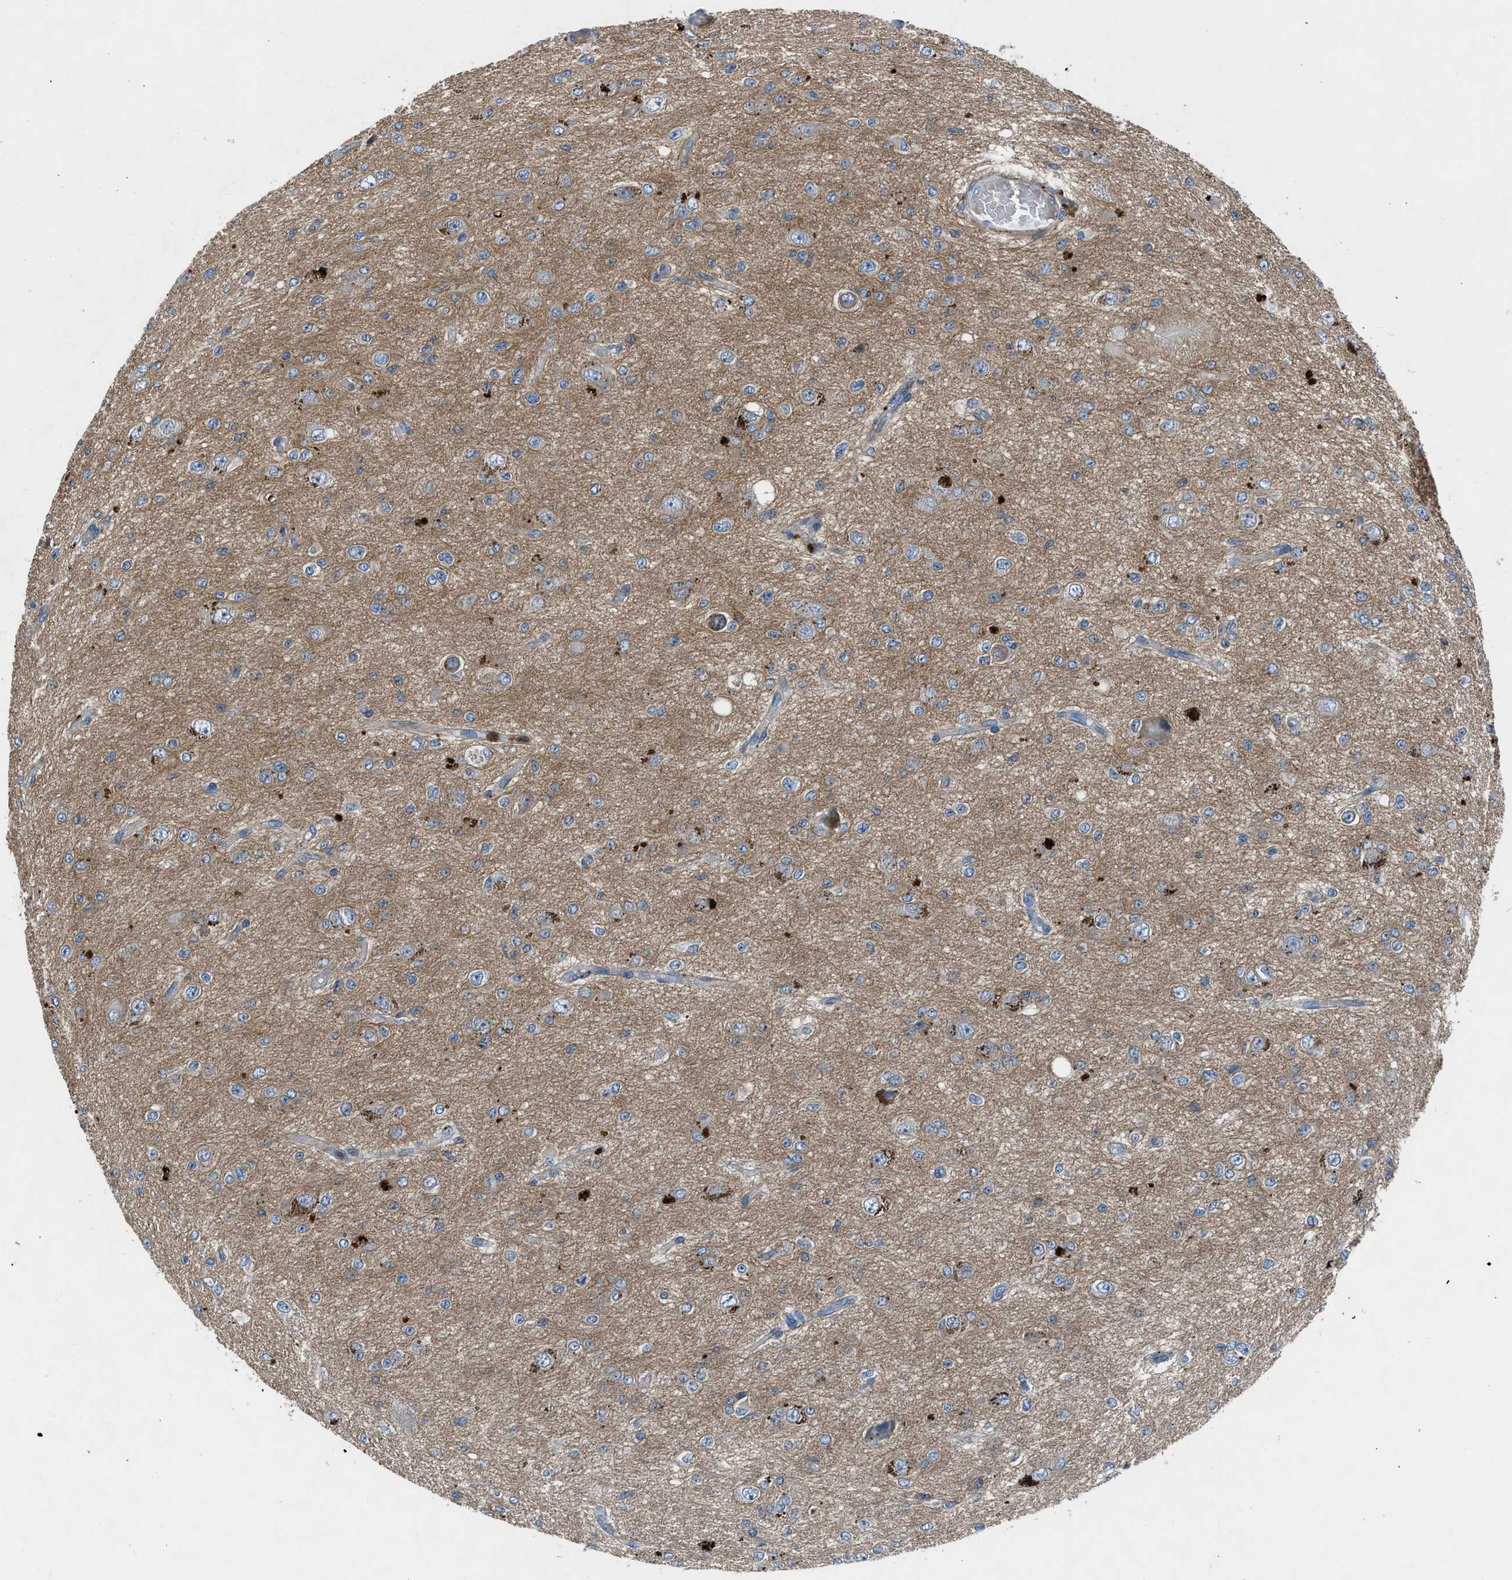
{"staining": {"intensity": "weak", "quantity": "25%-75%", "location": "cytoplasmic/membranous"}, "tissue": "glioma", "cell_type": "Tumor cells", "image_type": "cancer", "snomed": [{"axis": "morphology", "description": "Glioma, malignant, High grade"}, {"axis": "topography", "description": "pancreas cauda"}], "caption": "This is an image of immunohistochemistry staining of glioma, which shows weak expression in the cytoplasmic/membranous of tumor cells.", "gene": "BMP1", "patient": {"sex": "male", "age": 60}}